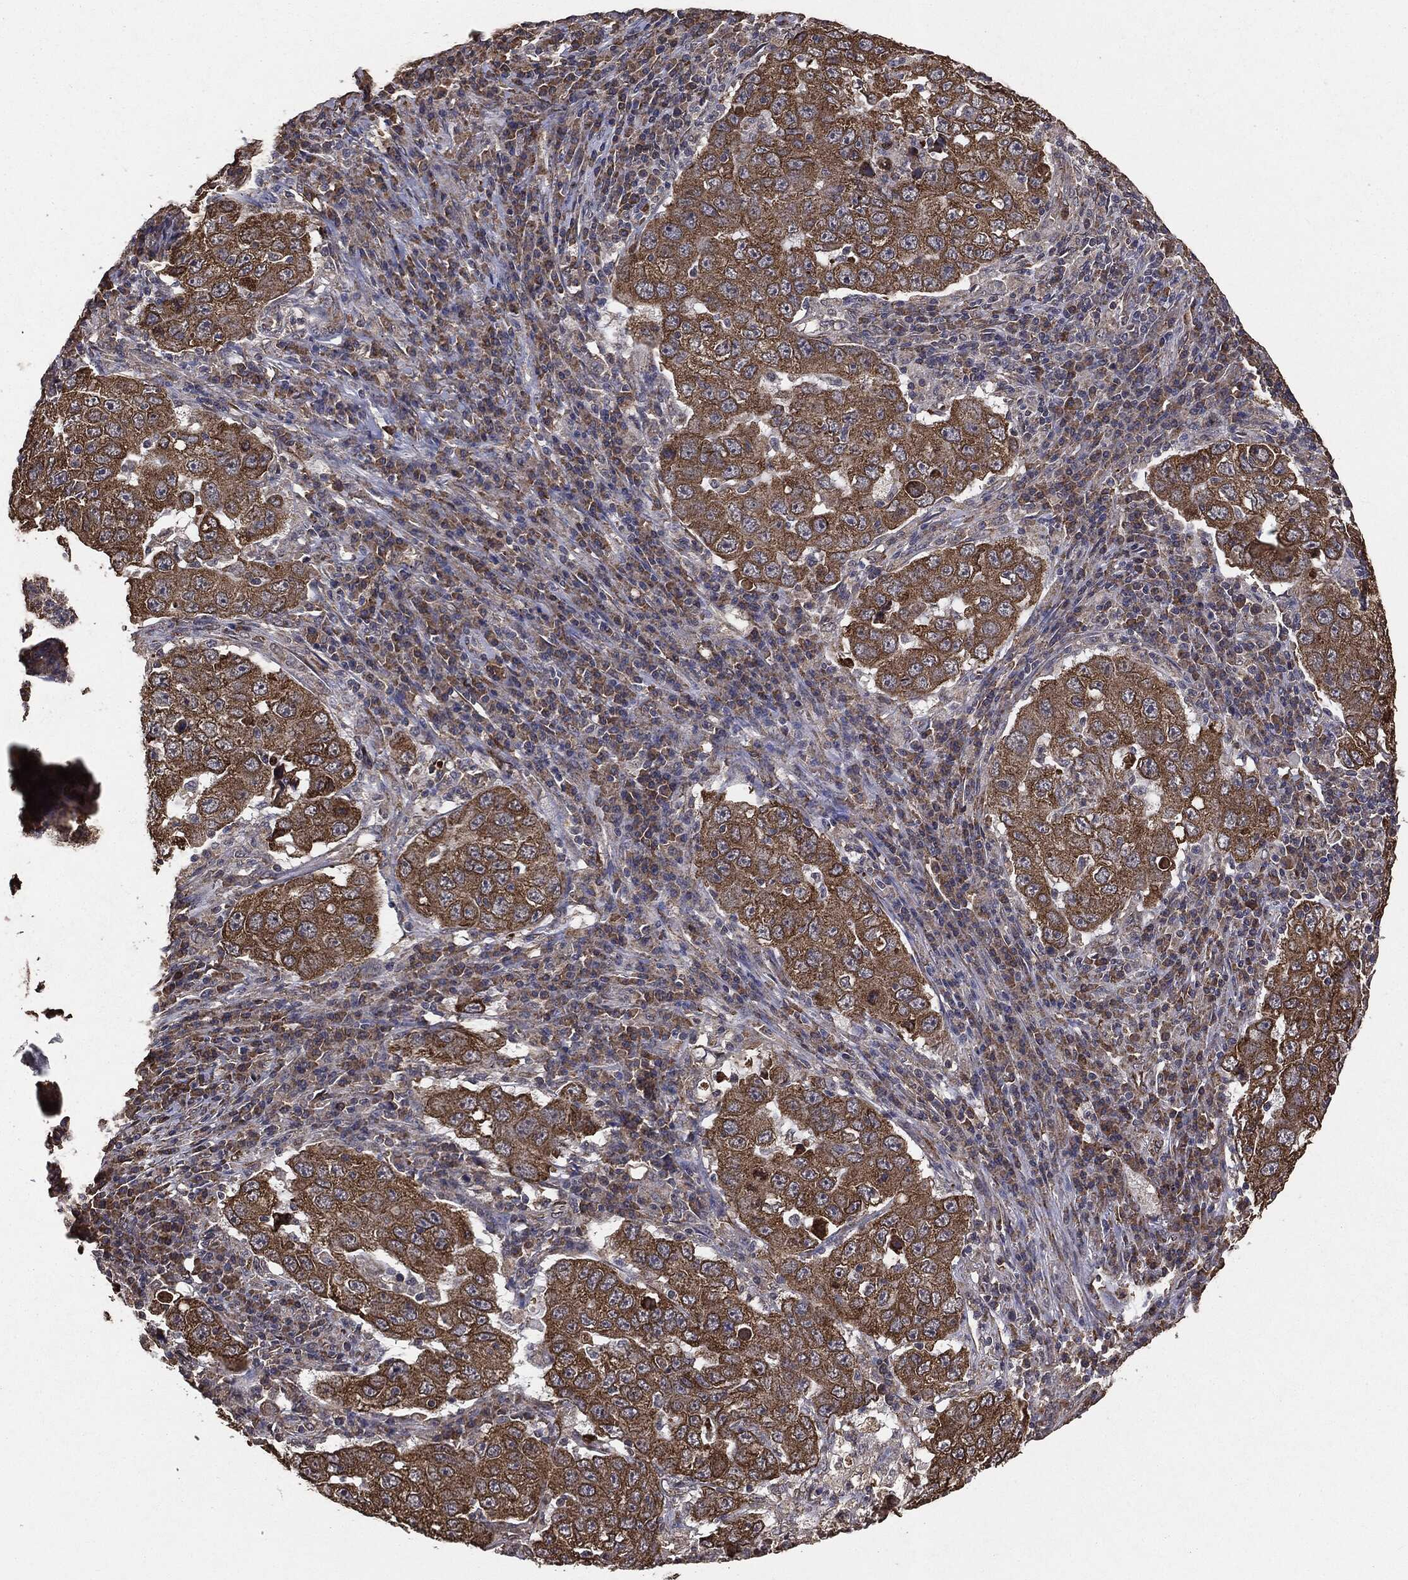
{"staining": {"intensity": "moderate", "quantity": ">75%", "location": "cytoplasmic/membranous"}, "tissue": "lung cancer", "cell_type": "Tumor cells", "image_type": "cancer", "snomed": [{"axis": "morphology", "description": "Adenocarcinoma, NOS"}, {"axis": "topography", "description": "Lung"}], "caption": "A photomicrograph showing moderate cytoplasmic/membranous positivity in approximately >75% of tumor cells in adenocarcinoma (lung), as visualized by brown immunohistochemical staining.", "gene": "MTOR", "patient": {"sex": "male", "age": 73}}